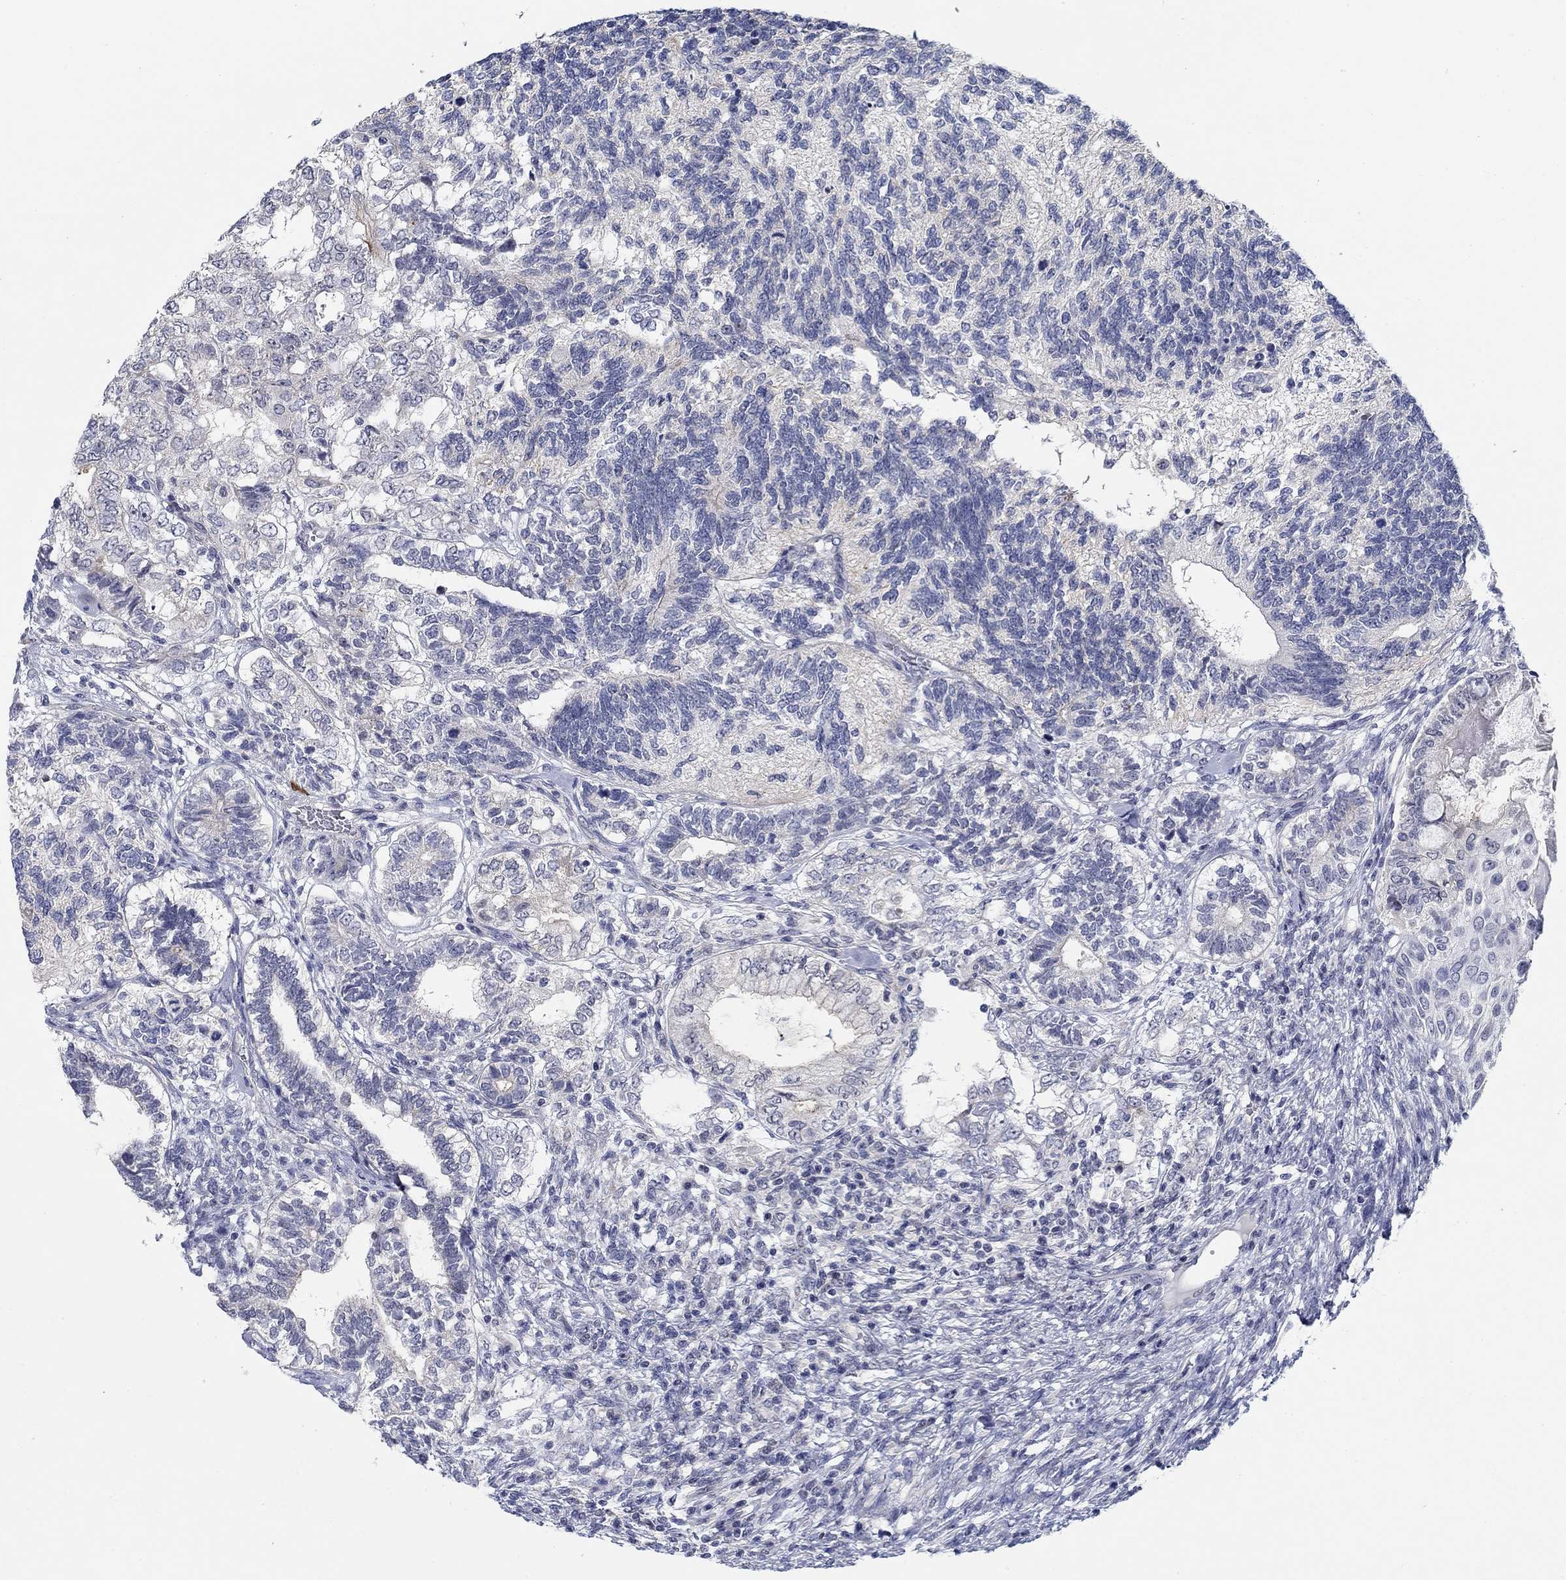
{"staining": {"intensity": "moderate", "quantity": "<25%", "location": "cytoplasmic/membranous"}, "tissue": "testis cancer", "cell_type": "Tumor cells", "image_type": "cancer", "snomed": [{"axis": "morphology", "description": "Seminoma, NOS"}, {"axis": "morphology", "description": "Carcinoma, Embryonal, NOS"}, {"axis": "topography", "description": "Testis"}], "caption": "Tumor cells demonstrate low levels of moderate cytoplasmic/membranous expression in approximately <25% of cells in testis cancer.", "gene": "SMIM18", "patient": {"sex": "male", "age": 41}}